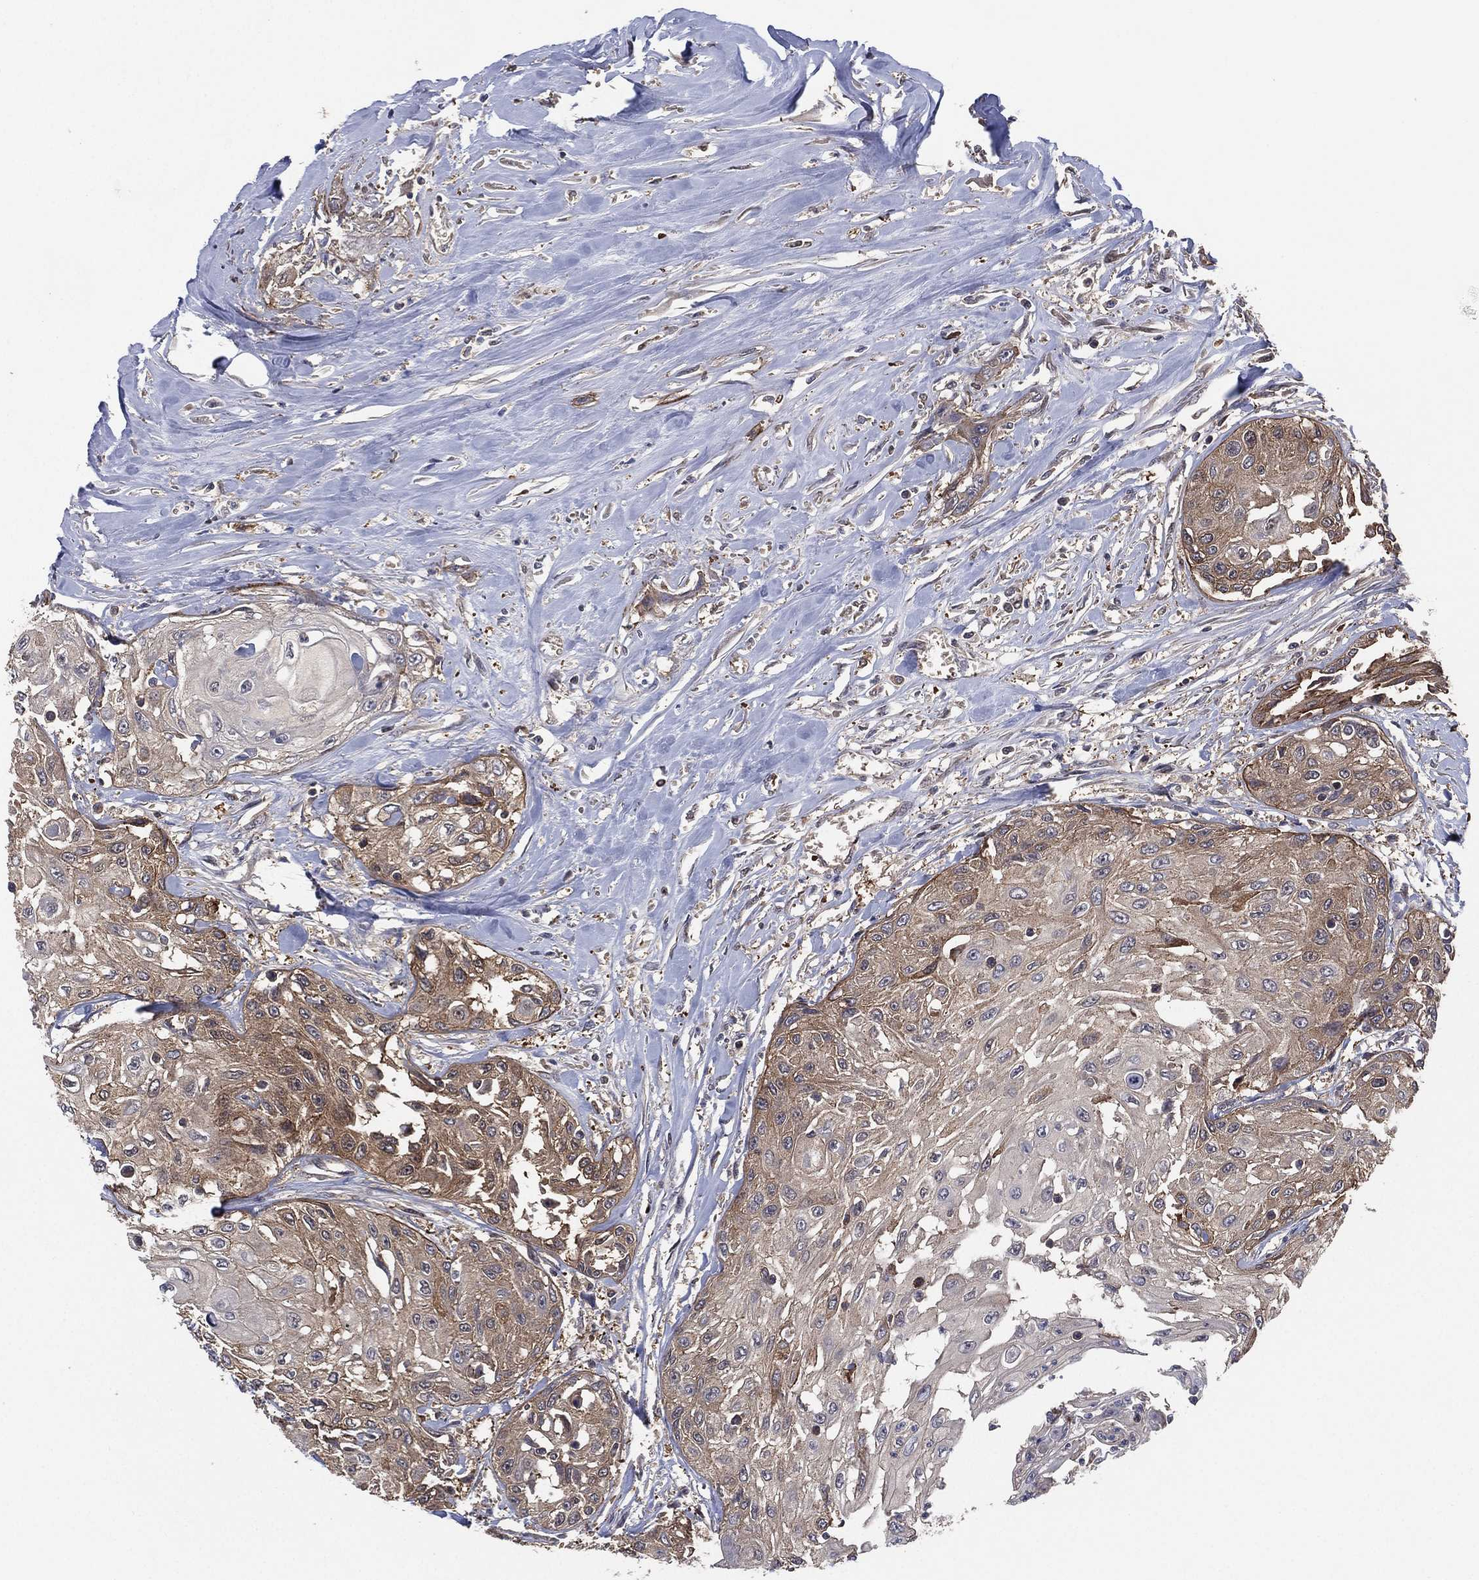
{"staining": {"intensity": "moderate", "quantity": "<25%", "location": "cytoplasmic/membranous"}, "tissue": "head and neck cancer", "cell_type": "Tumor cells", "image_type": "cancer", "snomed": [{"axis": "morphology", "description": "Normal tissue, NOS"}, {"axis": "morphology", "description": "Squamous cell carcinoma, NOS"}, {"axis": "topography", "description": "Oral tissue"}, {"axis": "topography", "description": "Peripheral nerve tissue"}, {"axis": "topography", "description": "Head-Neck"}], "caption": "Head and neck cancer stained with a brown dye reveals moderate cytoplasmic/membranous positive positivity in about <25% of tumor cells.", "gene": "PSMG4", "patient": {"sex": "female", "age": 59}}